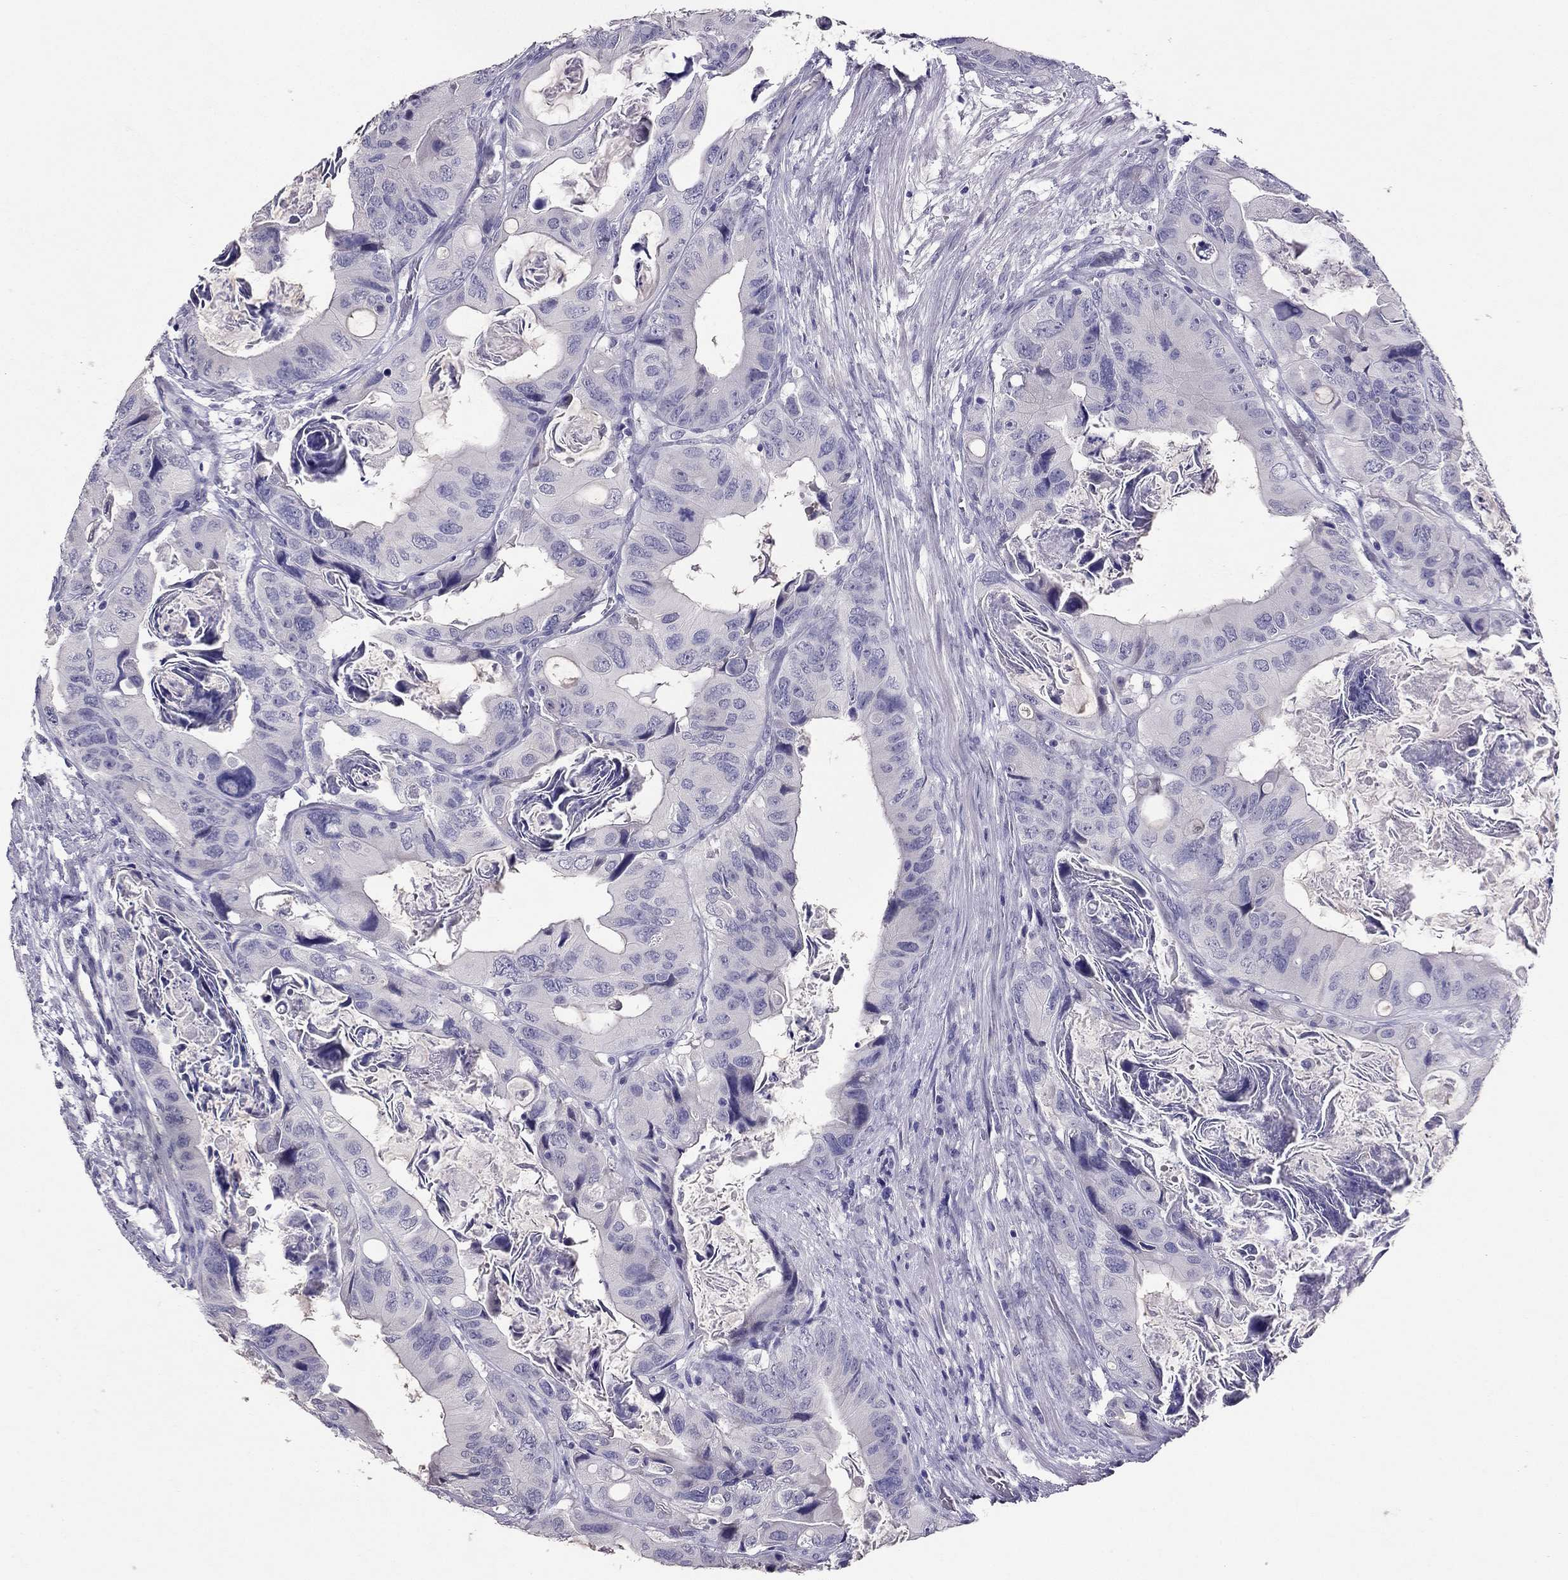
{"staining": {"intensity": "negative", "quantity": "none", "location": "none"}, "tissue": "colorectal cancer", "cell_type": "Tumor cells", "image_type": "cancer", "snomed": [{"axis": "morphology", "description": "Adenocarcinoma, NOS"}, {"axis": "topography", "description": "Rectum"}], "caption": "A high-resolution micrograph shows immunohistochemistry (IHC) staining of colorectal adenocarcinoma, which displays no significant staining in tumor cells. (DAB immunohistochemistry with hematoxylin counter stain).", "gene": "RHO", "patient": {"sex": "male", "age": 64}}